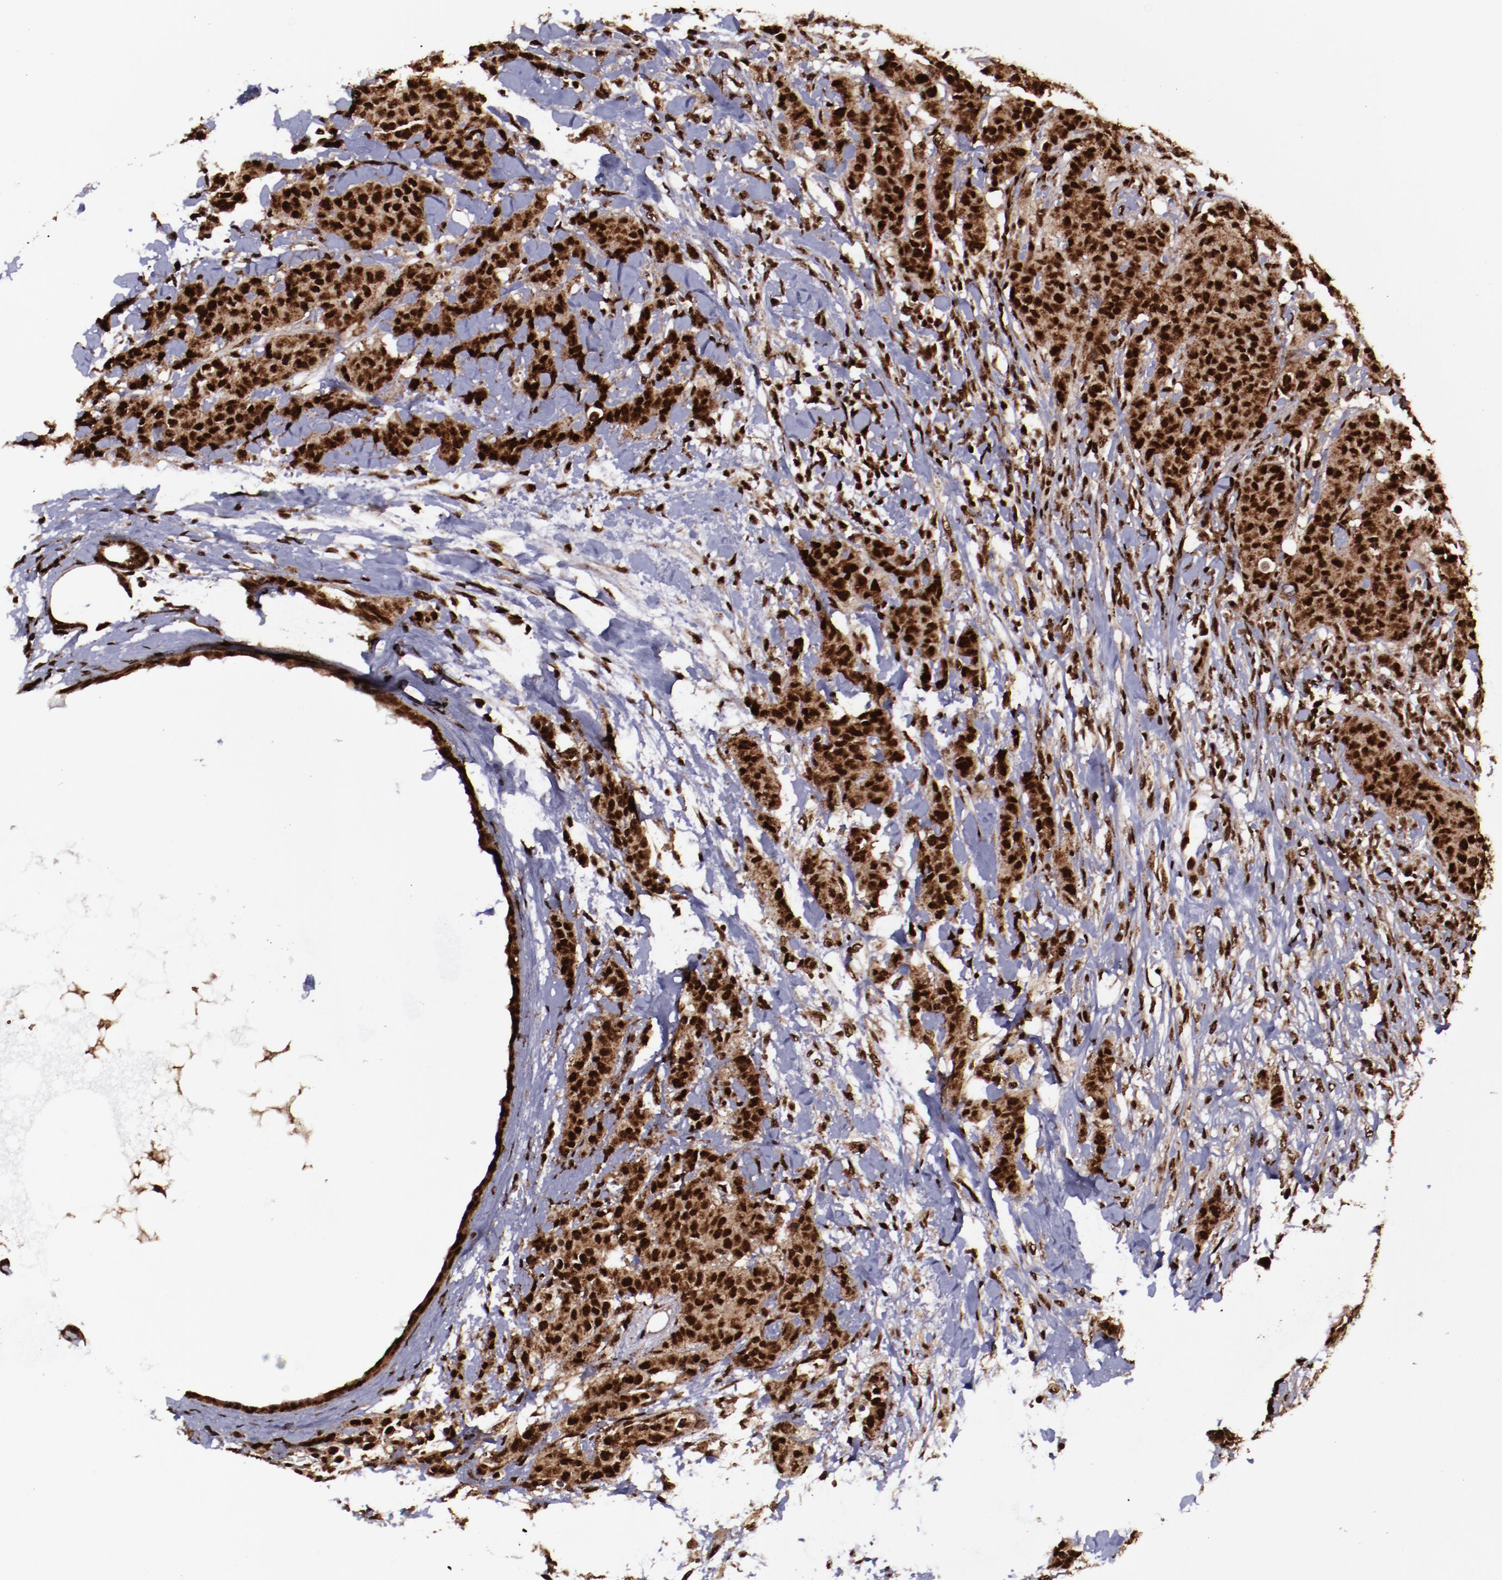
{"staining": {"intensity": "strong", "quantity": ">75%", "location": "cytoplasmic/membranous,nuclear"}, "tissue": "breast cancer", "cell_type": "Tumor cells", "image_type": "cancer", "snomed": [{"axis": "morphology", "description": "Duct carcinoma"}, {"axis": "topography", "description": "Breast"}], "caption": "This micrograph demonstrates immunohistochemistry staining of human breast cancer, with high strong cytoplasmic/membranous and nuclear positivity in about >75% of tumor cells.", "gene": "SNW1", "patient": {"sex": "female", "age": 40}}